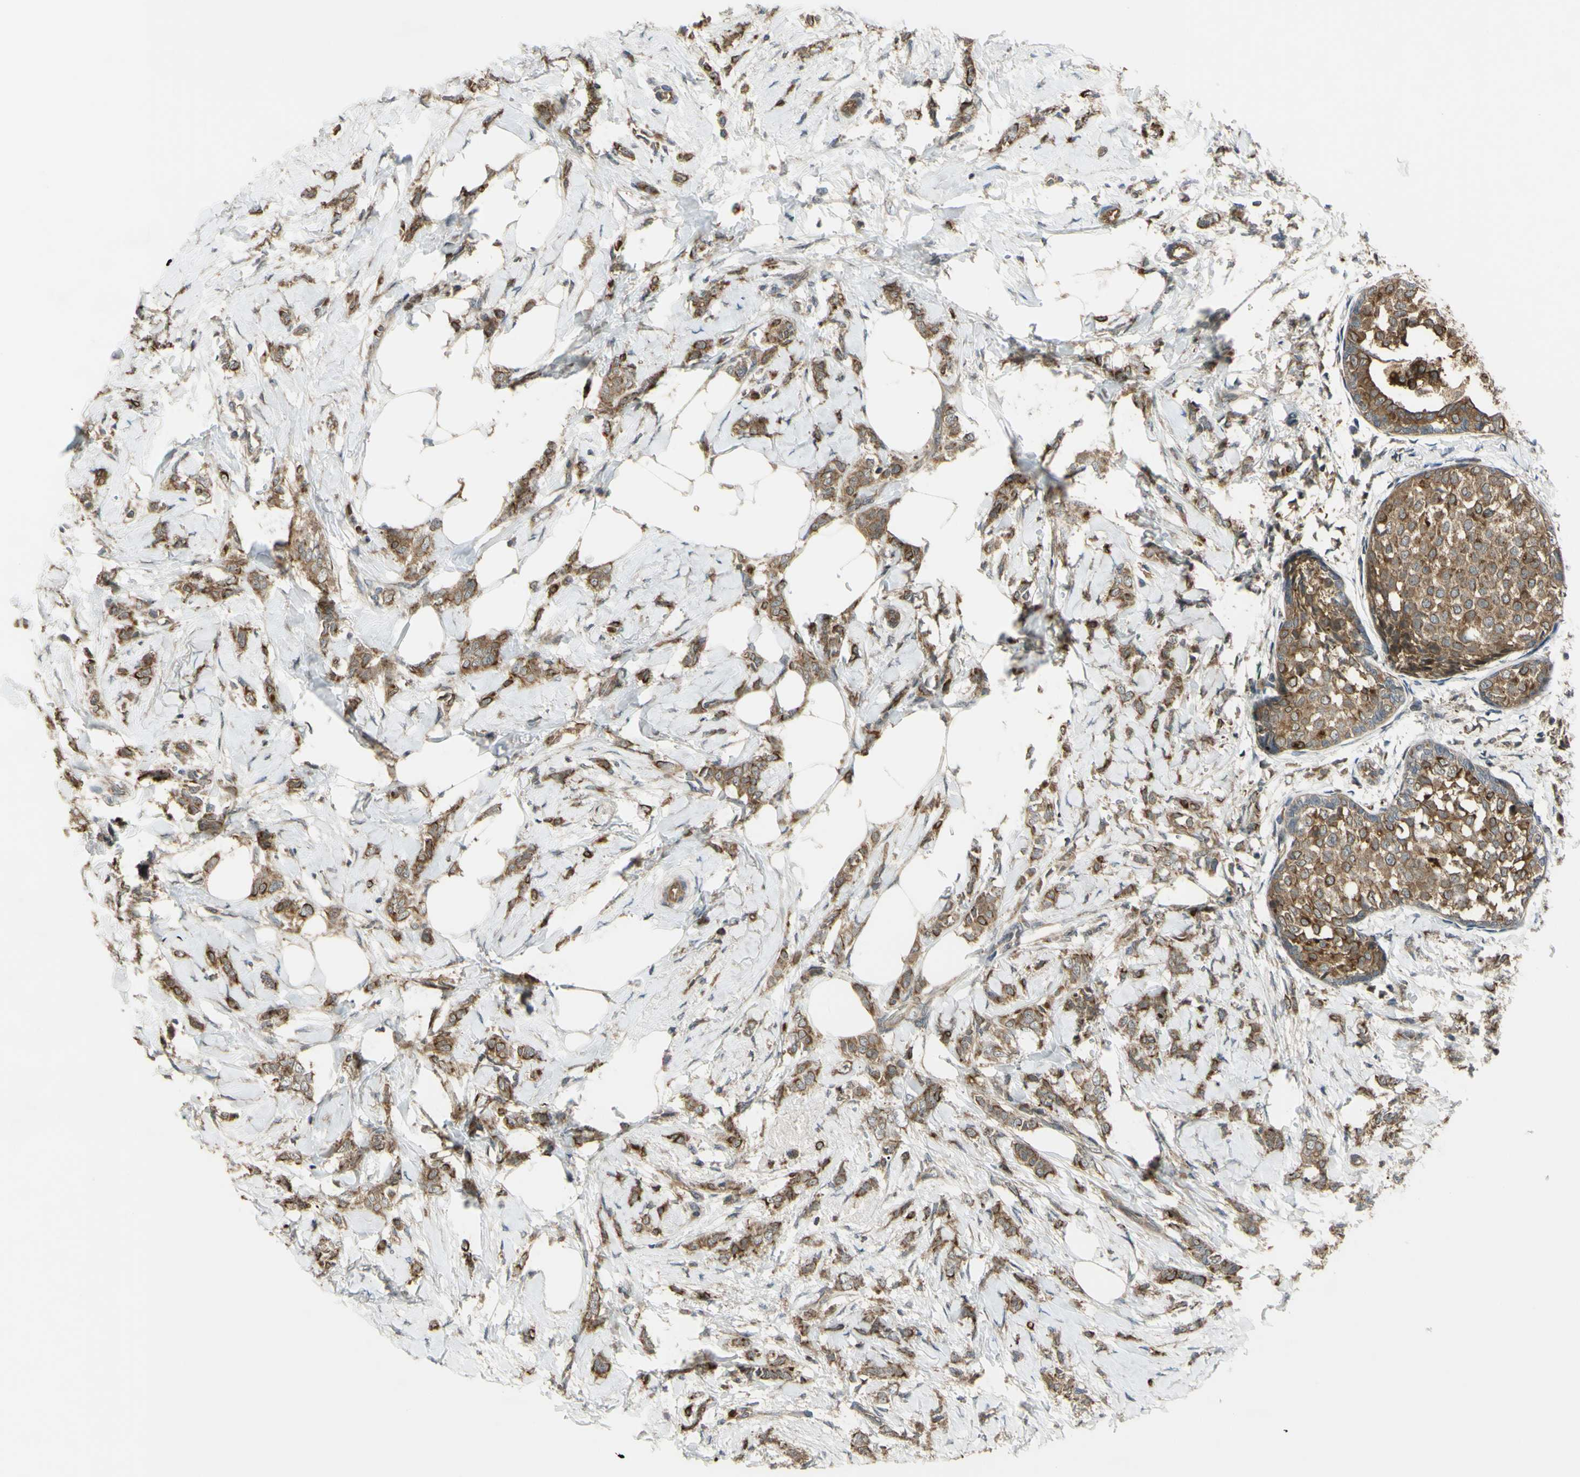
{"staining": {"intensity": "moderate", "quantity": ">75%", "location": "cytoplasmic/membranous"}, "tissue": "breast cancer", "cell_type": "Tumor cells", "image_type": "cancer", "snomed": [{"axis": "morphology", "description": "Lobular carcinoma, in situ"}, {"axis": "morphology", "description": "Lobular carcinoma"}, {"axis": "topography", "description": "Breast"}], "caption": "A brown stain shows moderate cytoplasmic/membranous expression of a protein in human breast cancer tumor cells. The protein is stained brown, and the nuclei are stained in blue (DAB IHC with brightfield microscopy, high magnification).", "gene": "FLII", "patient": {"sex": "female", "age": 41}}